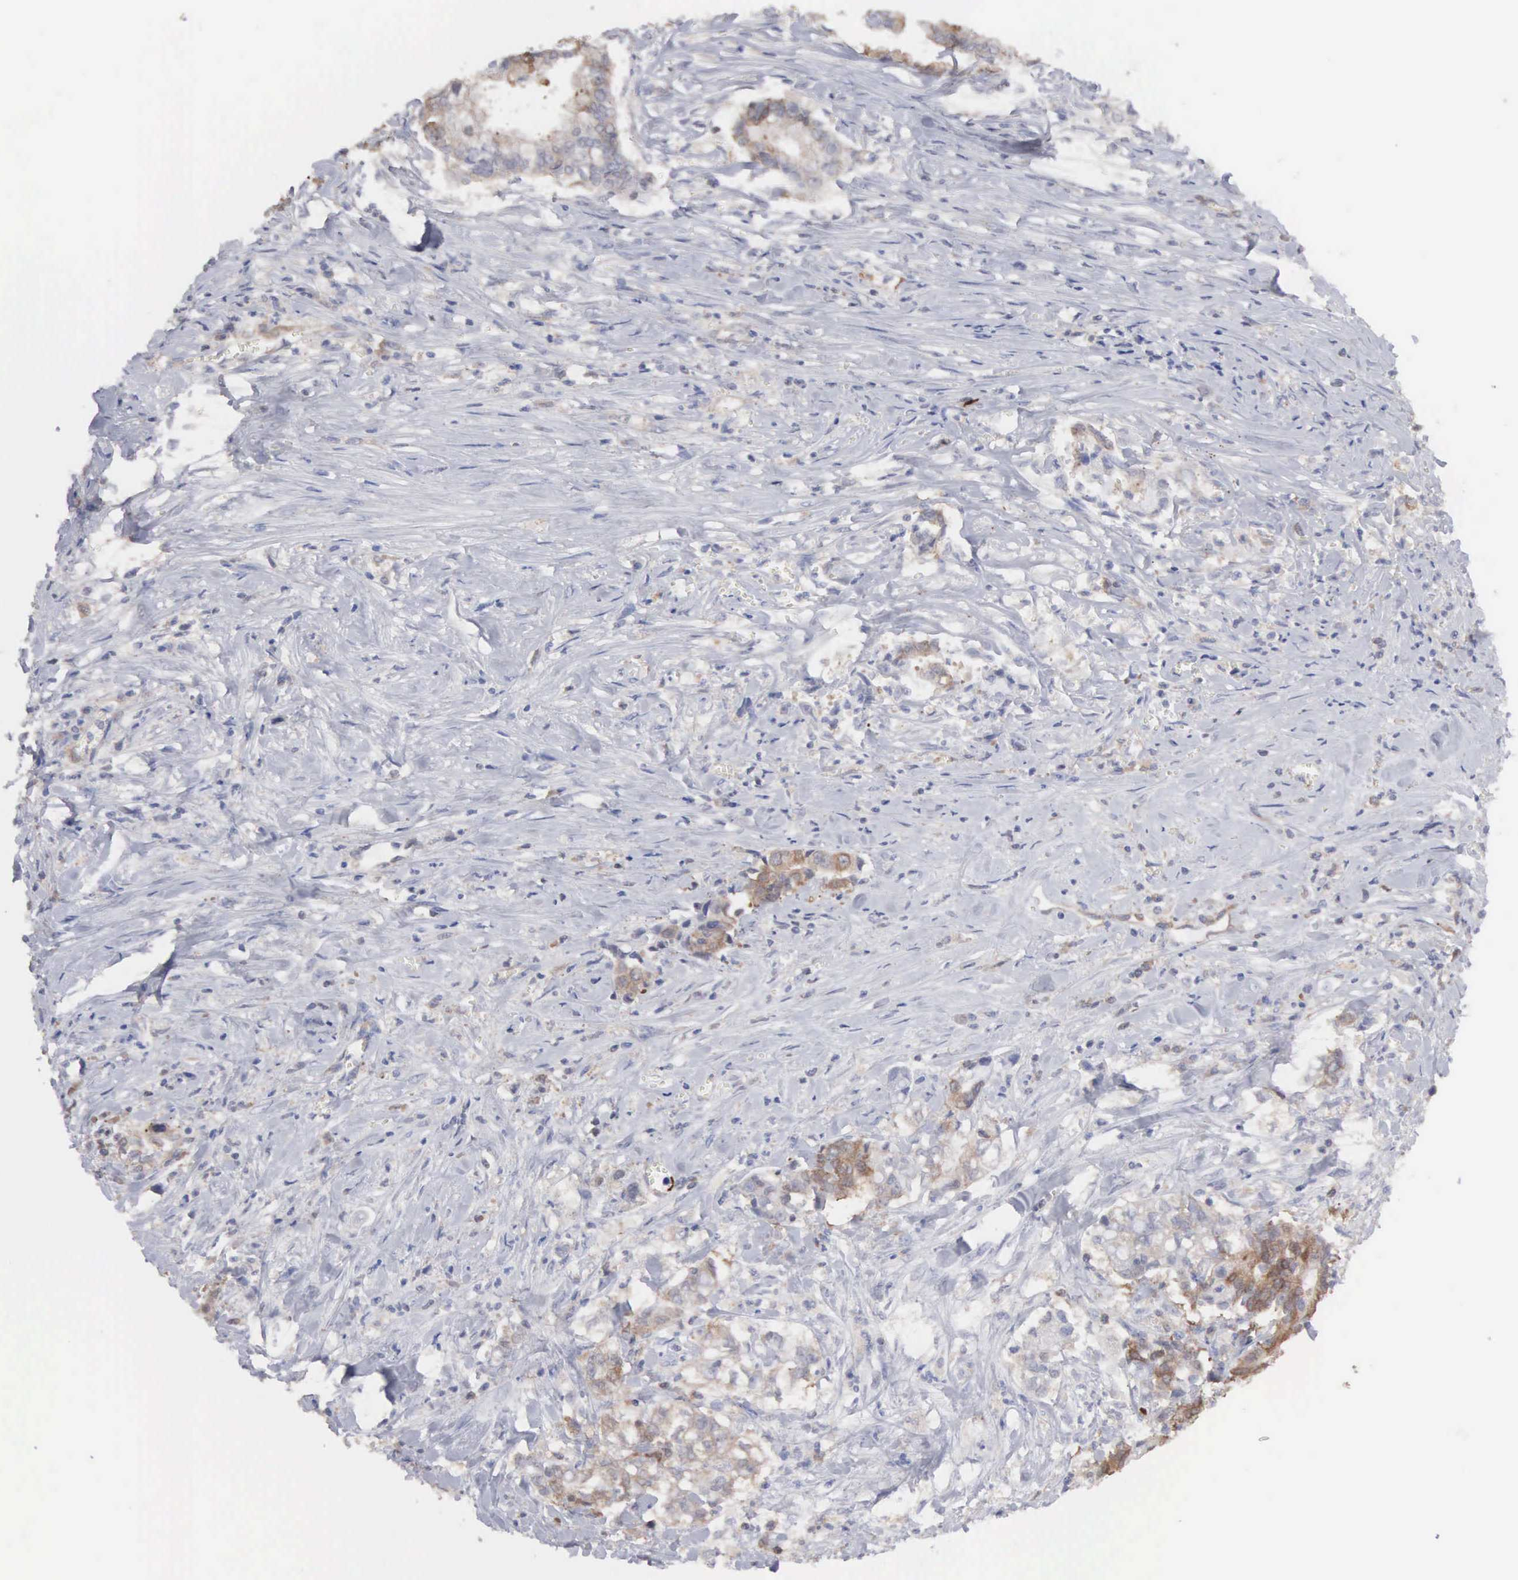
{"staining": {"intensity": "moderate", "quantity": "25%-75%", "location": "cytoplasmic/membranous"}, "tissue": "liver cancer", "cell_type": "Tumor cells", "image_type": "cancer", "snomed": [{"axis": "morphology", "description": "Cholangiocarcinoma"}, {"axis": "topography", "description": "Liver"}], "caption": "This image shows cholangiocarcinoma (liver) stained with immunohistochemistry (IHC) to label a protein in brown. The cytoplasmic/membranous of tumor cells show moderate positivity for the protein. Nuclei are counter-stained blue.", "gene": "MTHFD1", "patient": {"sex": "male", "age": 57}}